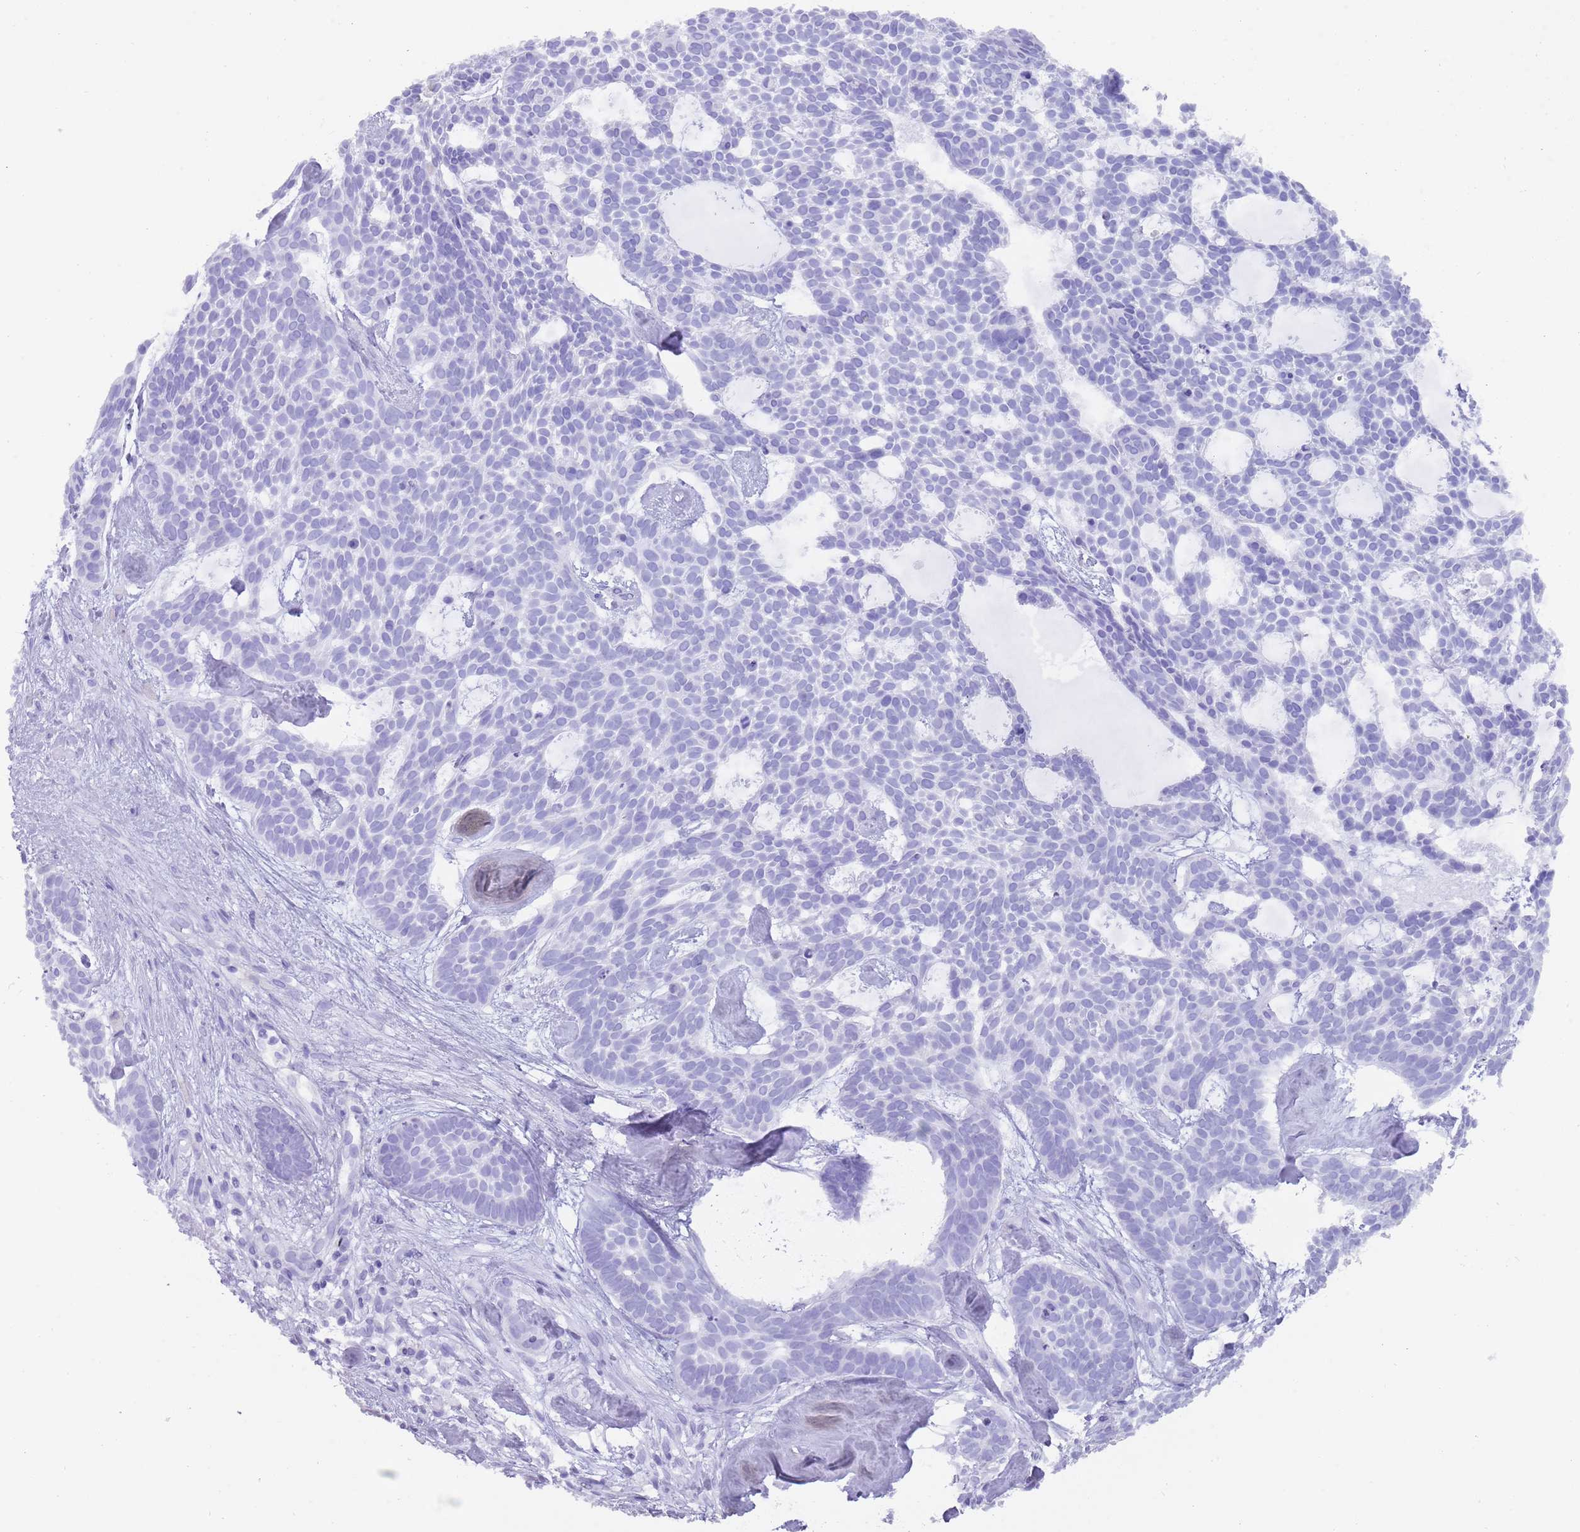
{"staining": {"intensity": "negative", "quantity": "none", "location": "none"}, "tissue": "skin cancer", "cell_type": "Tumor cells", "image_type": "cancer", "snomed": [{"axis": "morphology", "description": "Basal cell carcinoma"}, {"axis": "topography", "description": "Skin"}], "caption": "High magnification brightfield microscopy of skin cancer stained with DAB (brown) and counterstained with hematoxylin (blue): tumor cells show no significant positivity.", "gene": "HDAC8", "patient": {"sex": "male", "age": 61}}